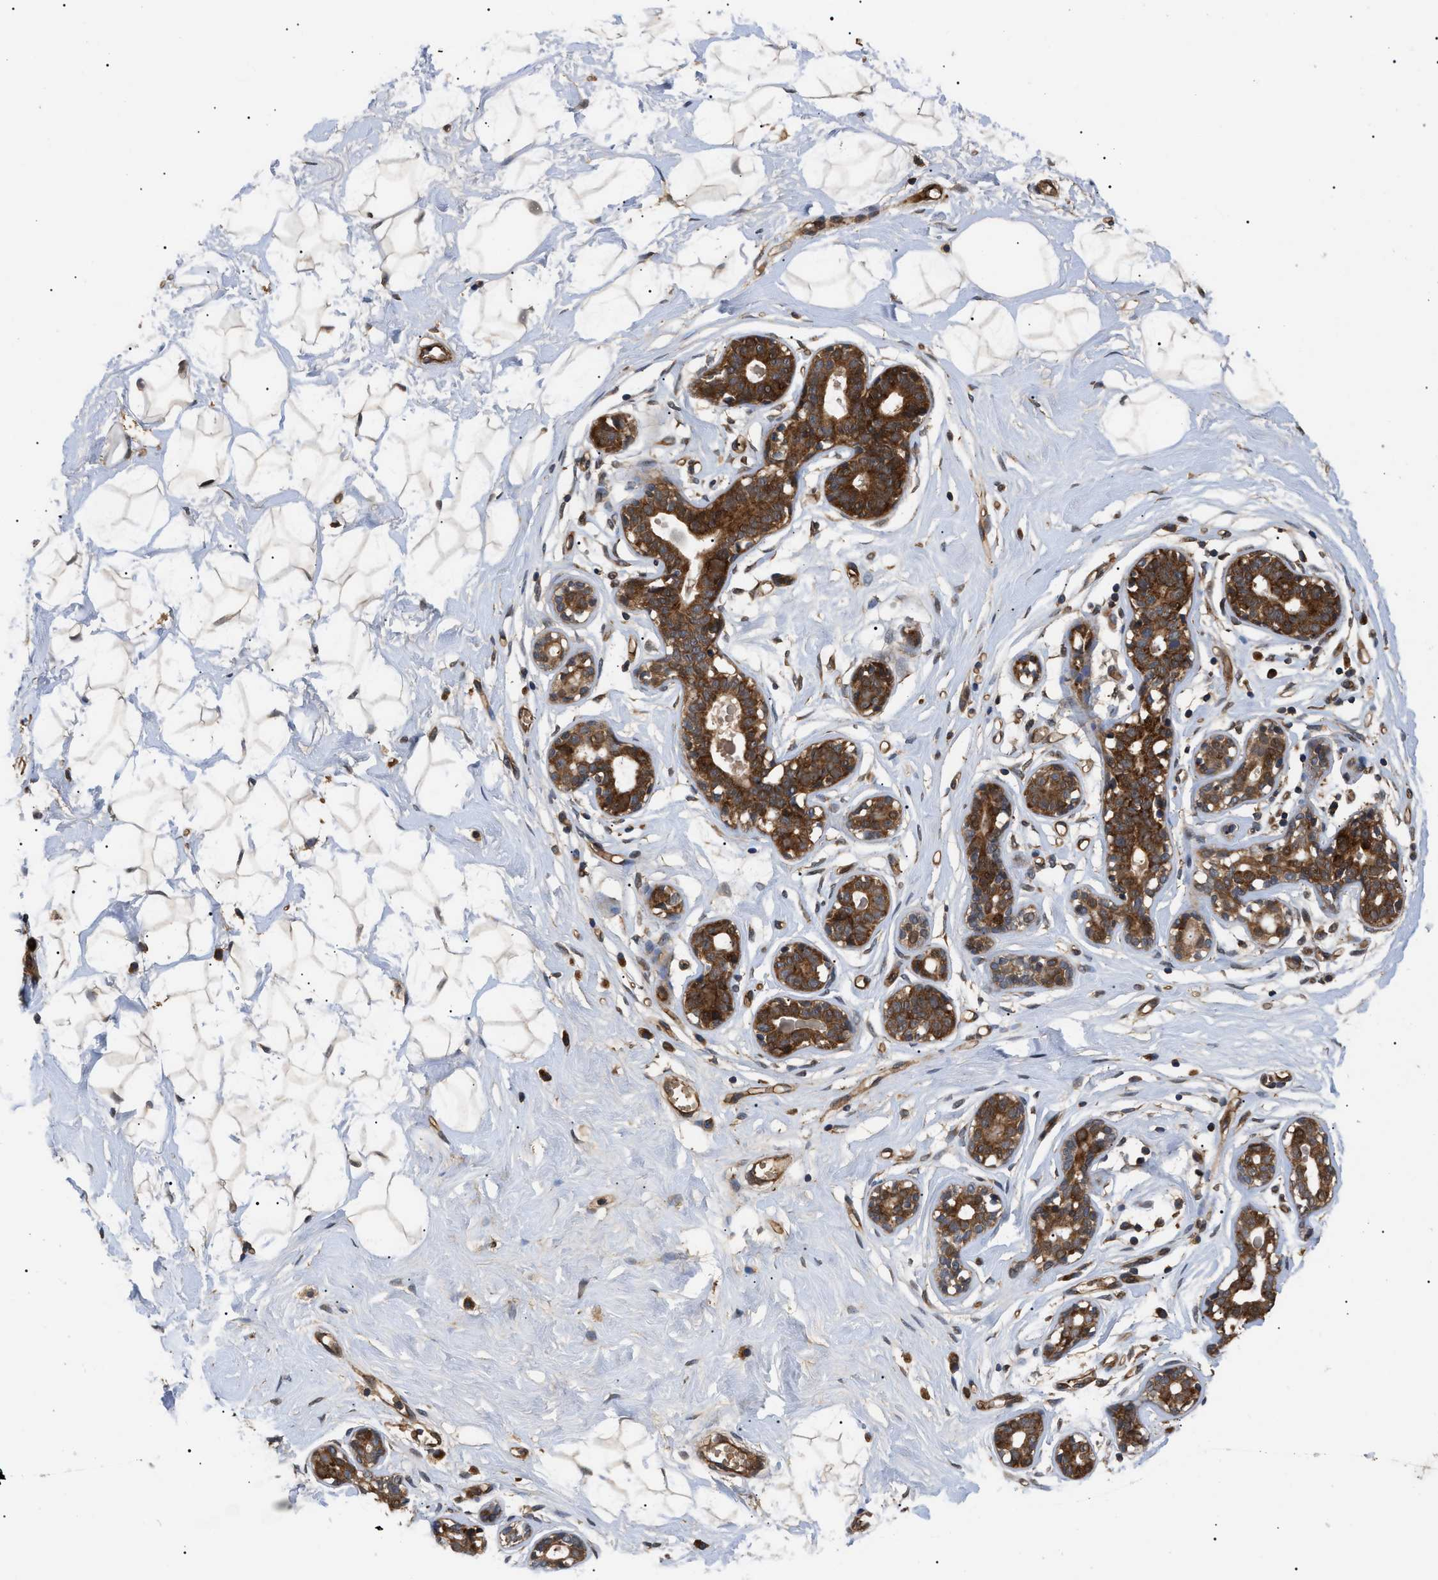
{"staining": {"intensity": "negative", "quantity": "none", "location": "none"}, "tissue": "breast", "cell_type": "Adipocytes", "image_type": "normal", "snomed": [{"axis": "morphology", "description": "Normal tissue, NOS"}, {"axis": "topography", "description": "Breast"}], "caption": "Immunohistochemistry histopathology image of benign breast stained for a protein (brown), which demonstrates no positivity in adipocytes.", "gene": "ASTL", "patient": {"sex": "female", "age": 23}}